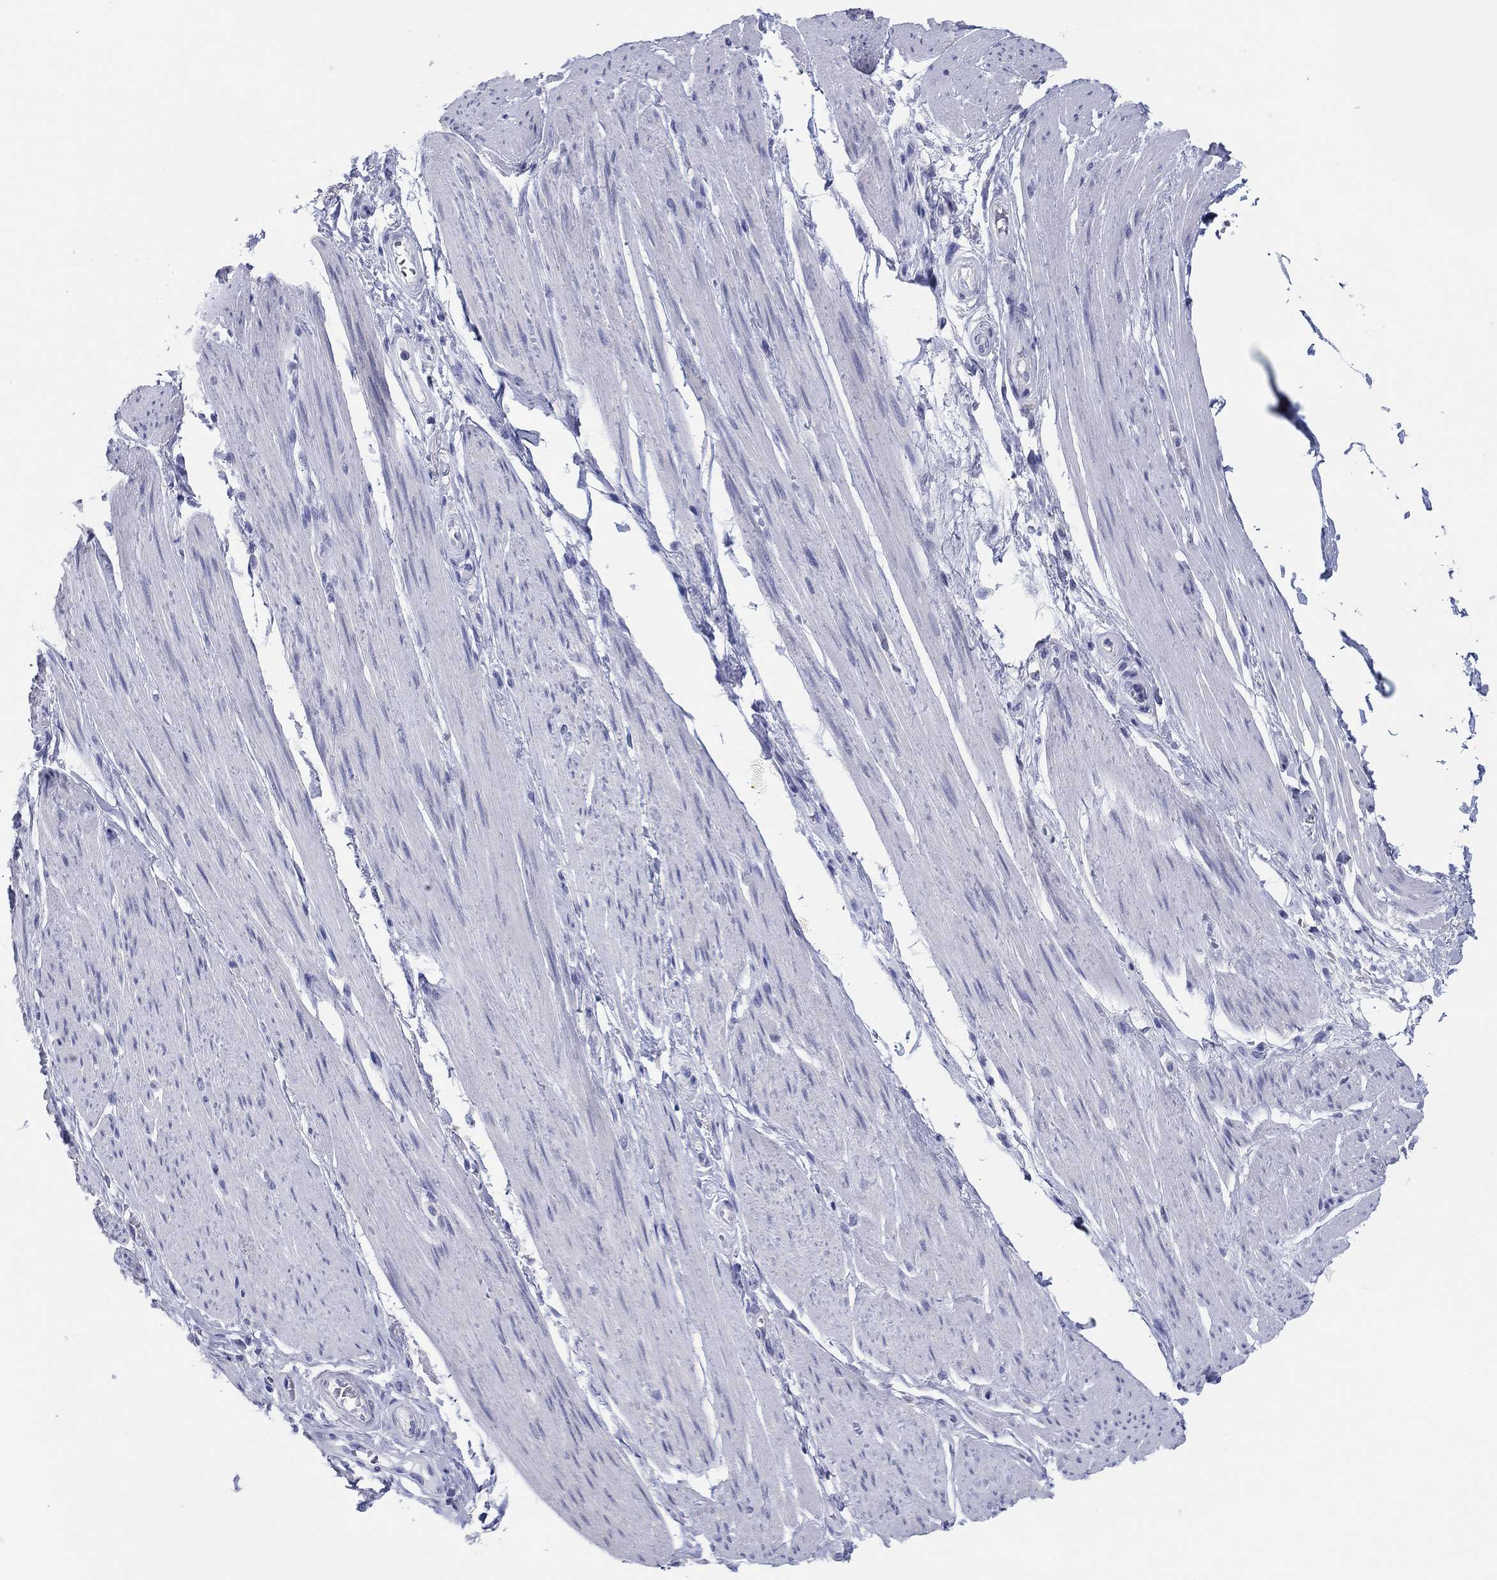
{"staining": {"intensity": "moderate", "quantity": "<25%", "location": "cytoplasmic/membranous"}, "tissue": "skeletal muscle", "cell_type": "Myocytes", "image_type": "normal", "snomed": [{"axis": "morphology", "description": "Normal tissue, NOS"}, {"axis": "topography", "description": "Skeletal muscle"}, {"axis": "topography", "description": "Anal"}, {"axis": "topography", "description": "Peripheral nerve tissue"}], "caption": "Immunohistochemical staining of unremarkable skeletal muscle displays moderate cytoplasmic/membranous protein staining in about <25% of myocytes. (DAB IHC with brightfield microscopy, high magnification).", "gene": "ERICH3", "patient": {"sex": "male", "age": 53}}